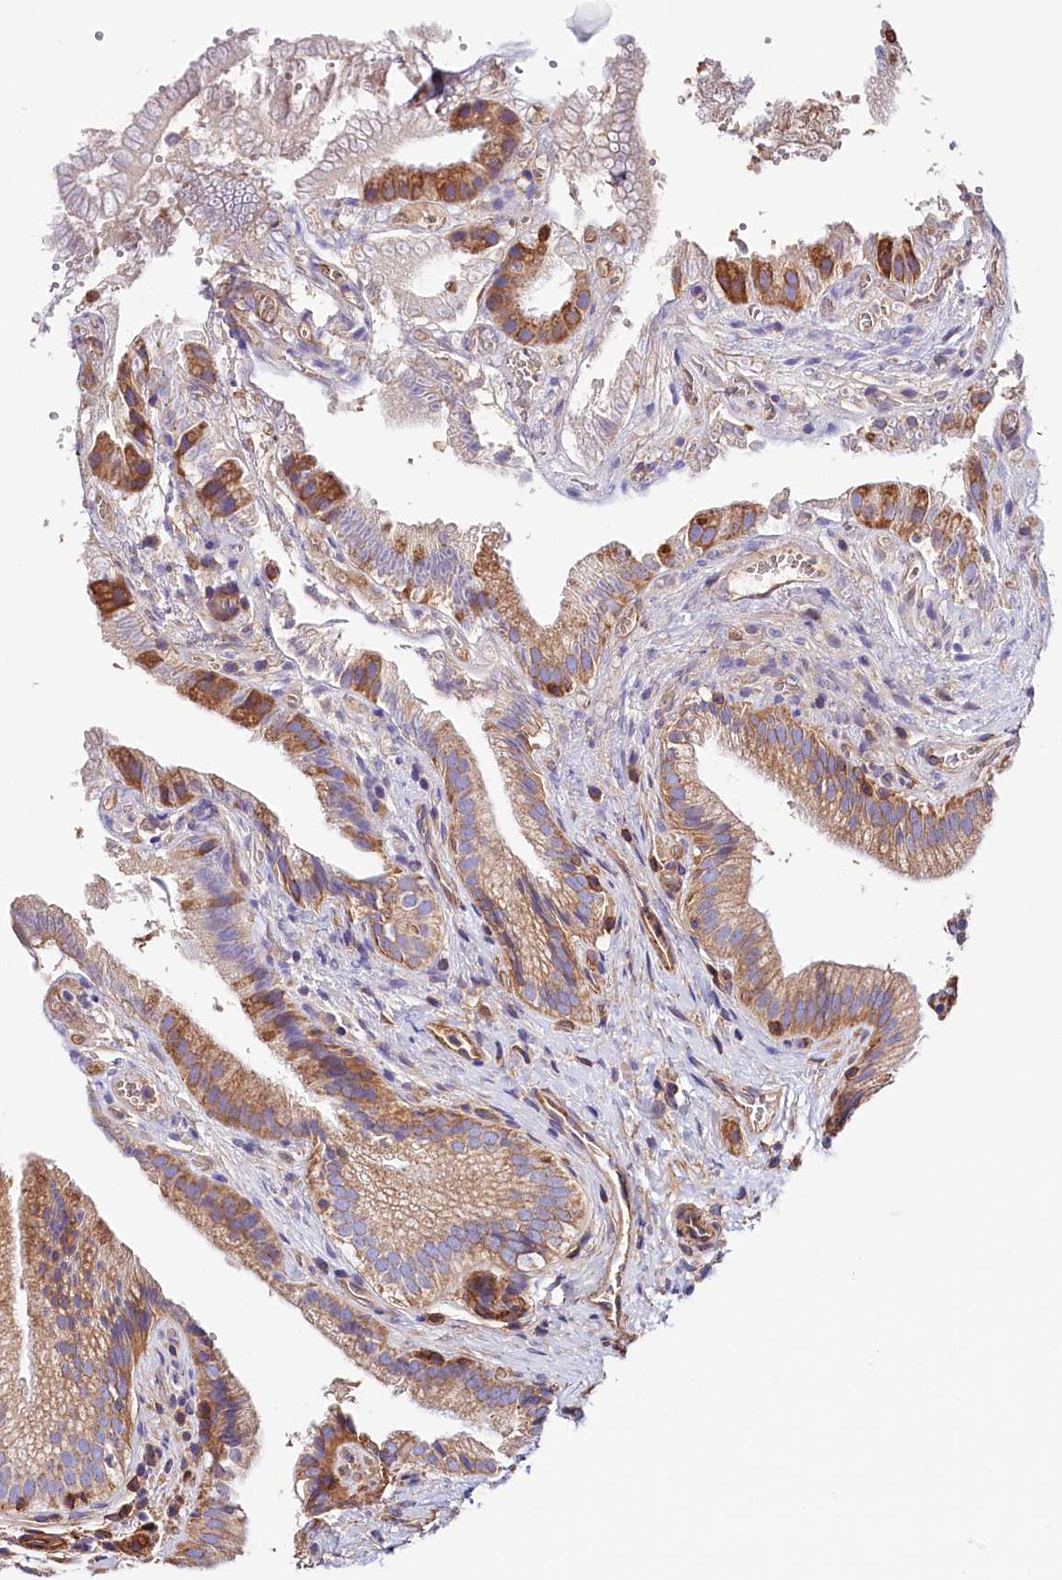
{"staining": {"intensity": "moderate", "quantity": ">75%", "location": "cytoplasmic/membranous"}, "tissue": "gallbladder", "cell_type": "Glandular cells", "image_type": "normal", "snomed": [{"axis": "morphology", "description": "Normal tissue, NOS"}, {"axis": "topography", "description": "Gallbladder"}], "caption": "High-magnification brightfield microscopy of unremarkable gallbladder stained with DAB (3,3'-diaminobenzidine) (brown) and counterstained with hematoxylin (blue). glandular cells exhibit moderate cytoplasmic/membranous positivity is identified in approximately>75% of cells. The staining was performed using DAB to visualize the protein expression in brown, while the nuclei were stained in blue with hematoxylin (Magnification: 20x).", "gene": "ATP2B4", "patient": {"sex": "female", "age": 30}}